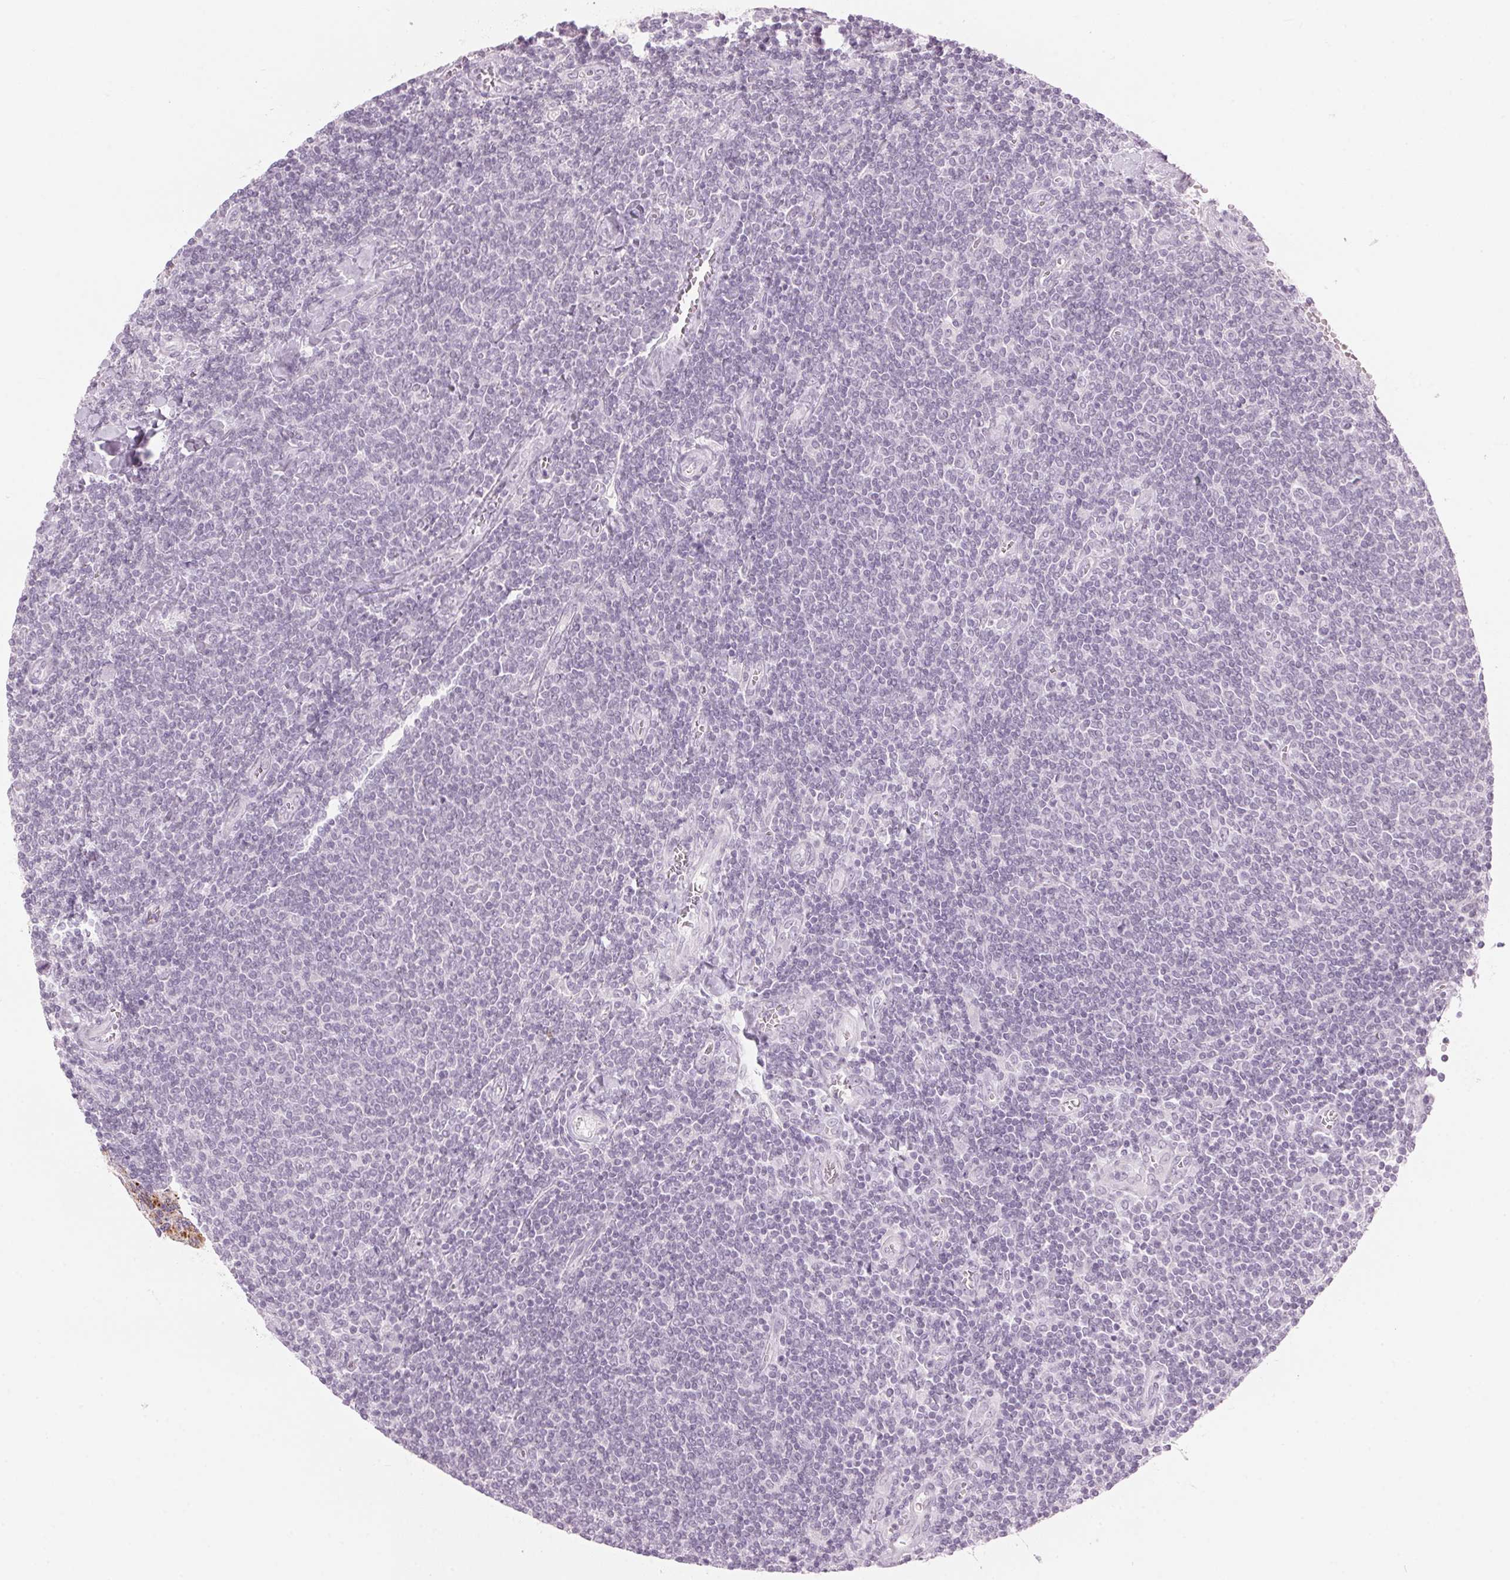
{"staining": {"intensity": "negative", "quantity": "none", "location": "none"}, "tissue": "lymphoma", "cell_type": "Tumor cells", "image_type": "cancer", "snomed": [{"axis": "morphology", "description": "Malignant lymphoma, non-Hodgkin's type, Low grade"}, {"axis": "topography", "description": "Lymph node"}], "caption": "Immunohistochemistry (IHC) micrograph of neoplastic tissue: lymphoma stained with DAB shows no significant protein expression in tumor cells.", "gene": "SCTR", "patient": {"sex": "male", "age": 52}}